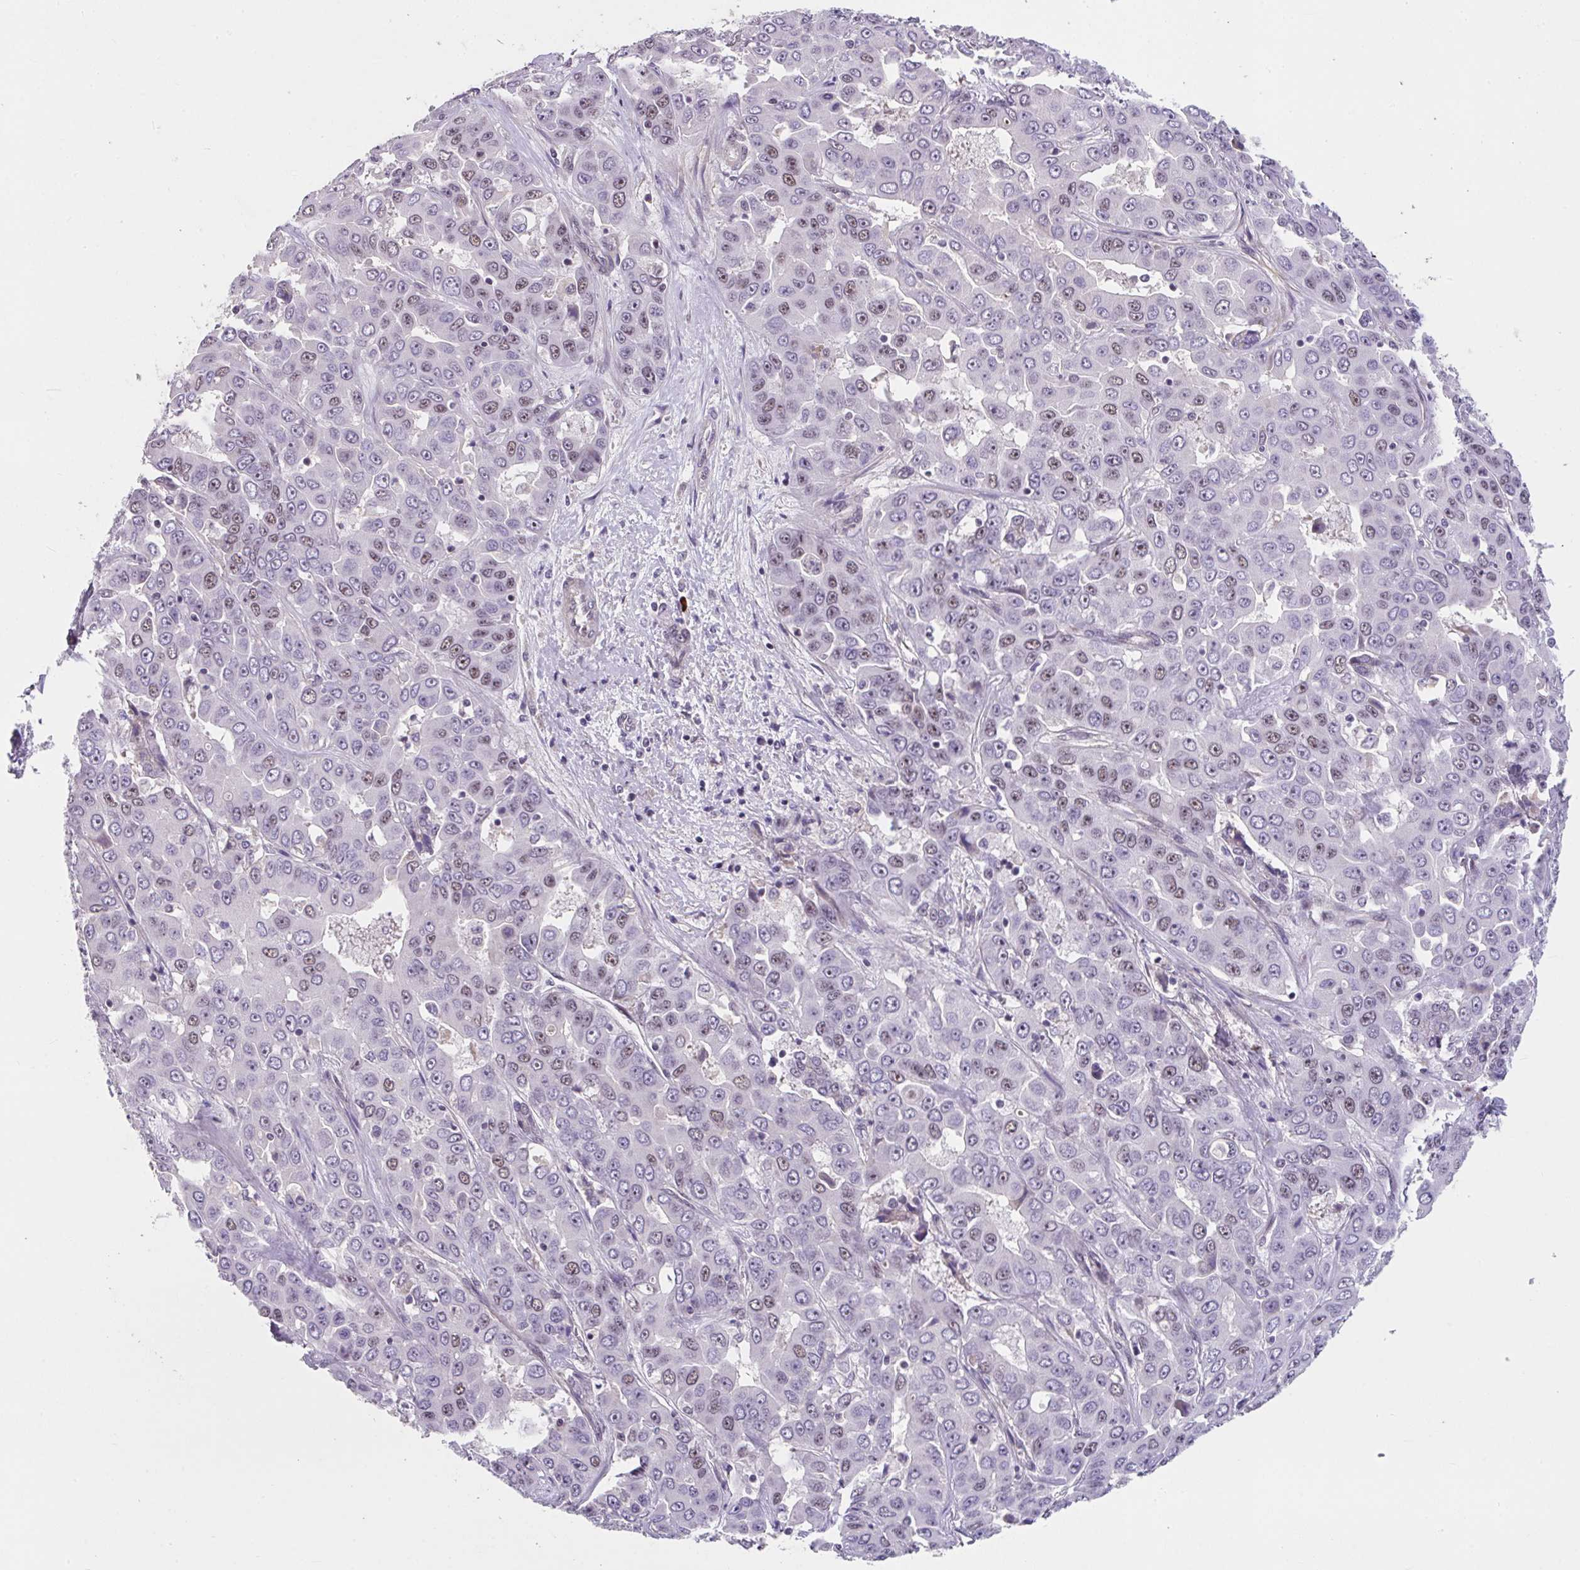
{"staining": {"intensity": "weak", "quantity": "25%-75%", "location": "nuclear"}, "tissue": "liver cancer", "cell_type": "Tumor cells", "image_type": "cancer", "snomed": [{"axis": "morphology", "description": "Cholangiocarcinoma"}, {"axis": "topography", "description": "Liver"}], "caption": "Immunohistochemical staining of human liver cancer displays weak nuclear protein positivity in about 25%-75% of tumor cells. (Stains: DAB (3,3'-diaminobenzidine) in brown, nuclei in blue, Microscopy: brightfield microscopy at high magnification).", "gene": "RBBP6", "patient": {"sex": "female", "age": 52}}